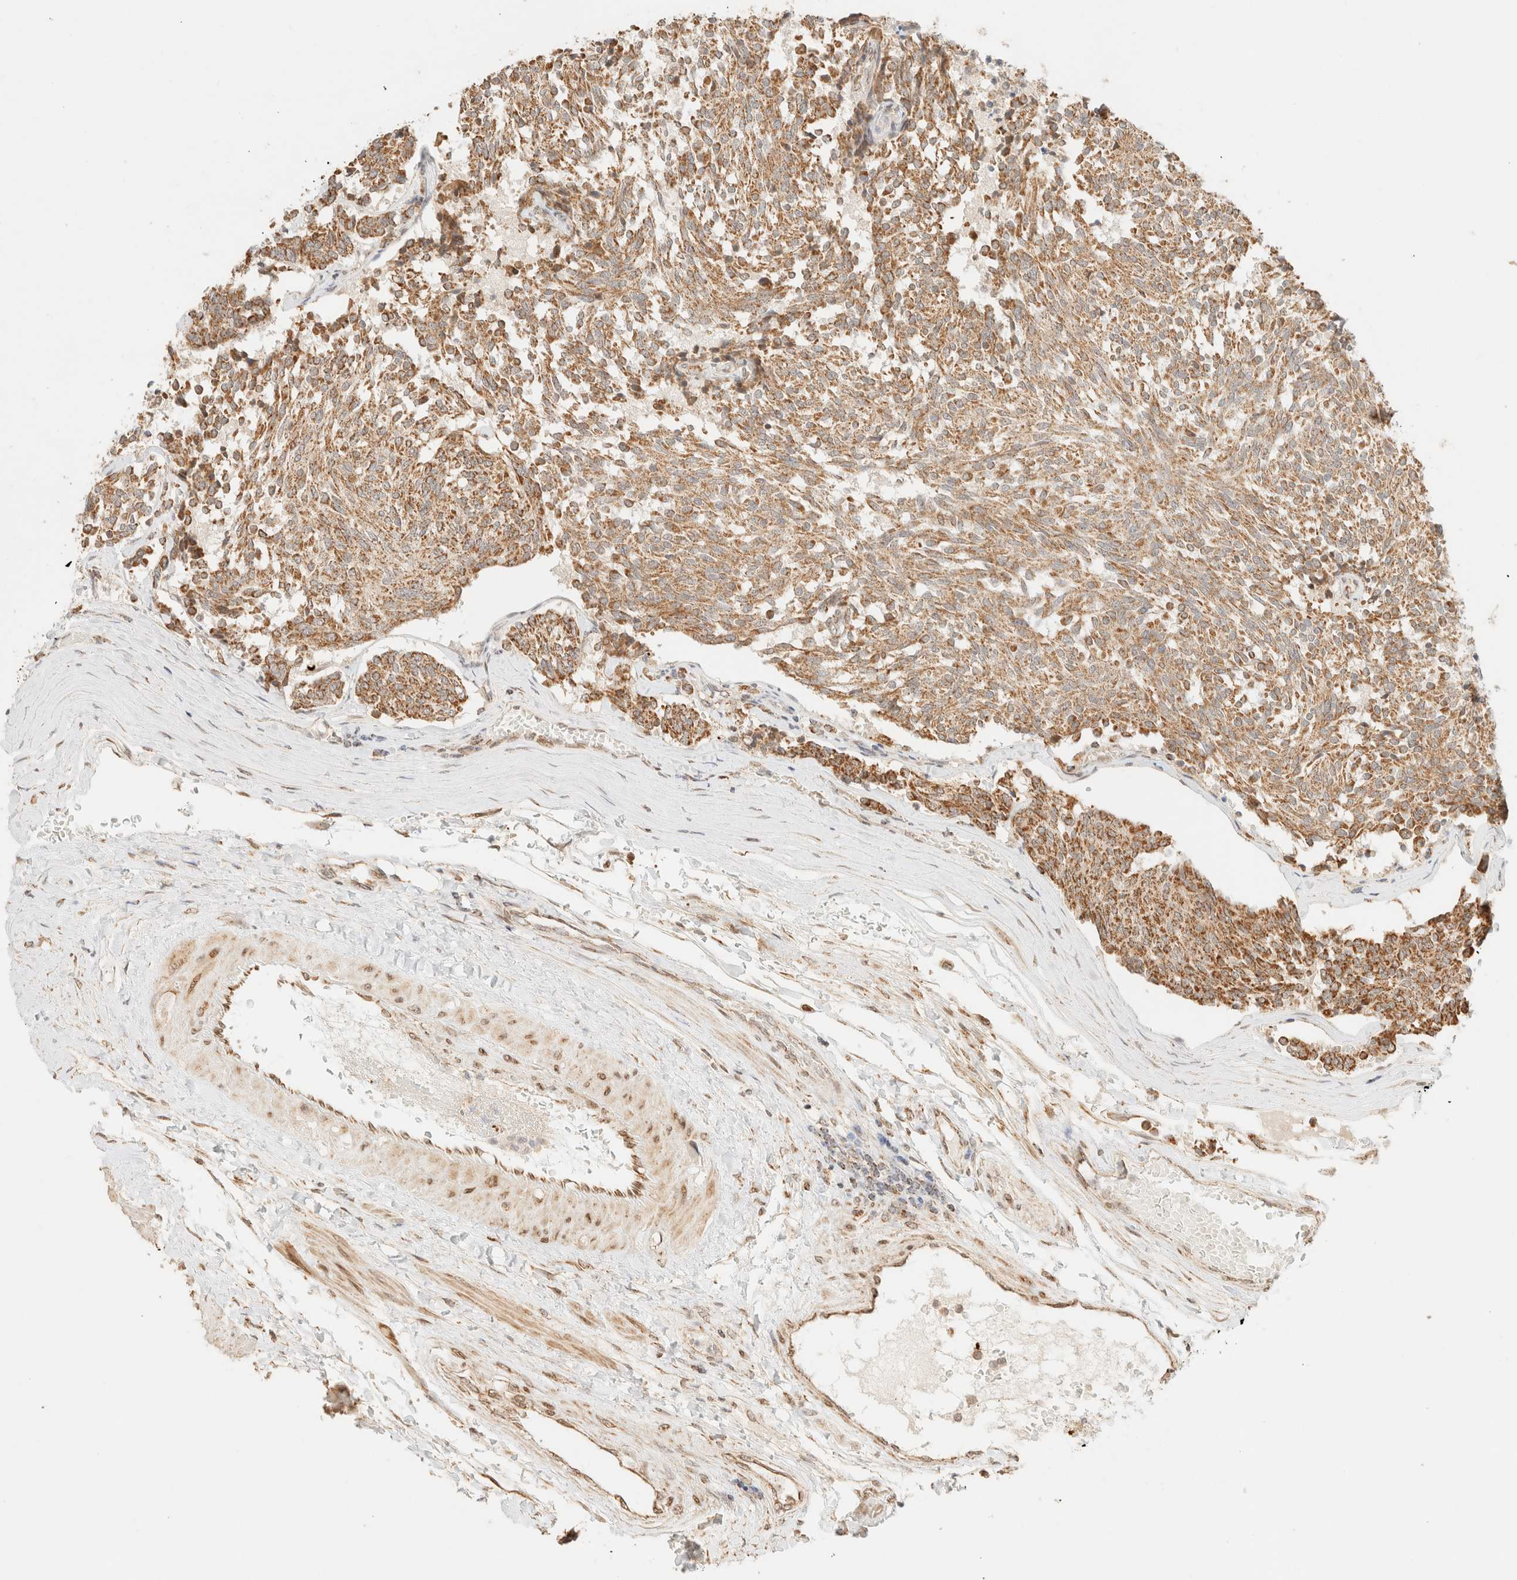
{"staining": {"intensity": "moderate", "quantity": ">75%", "location": "cytoplasmic/membranous"}, "tissue": "carcinoid", "cell_type": "Tumor cells", "image_type": "cancer", "snomed": [{"axis": "morphology", "description": "Carcinoid, malignant, NOS"}, {"axis": "topography", "description": "Pancreas"}], "caption": "The photomicrograph exhibits immunohistochemical staining of carcinoid. There is moderate cytoplasmic/membranous positivity is identified in about >75% of tumor cells.", "gene": "TACO1", "patient": {"sex": "female", "age": 54}}